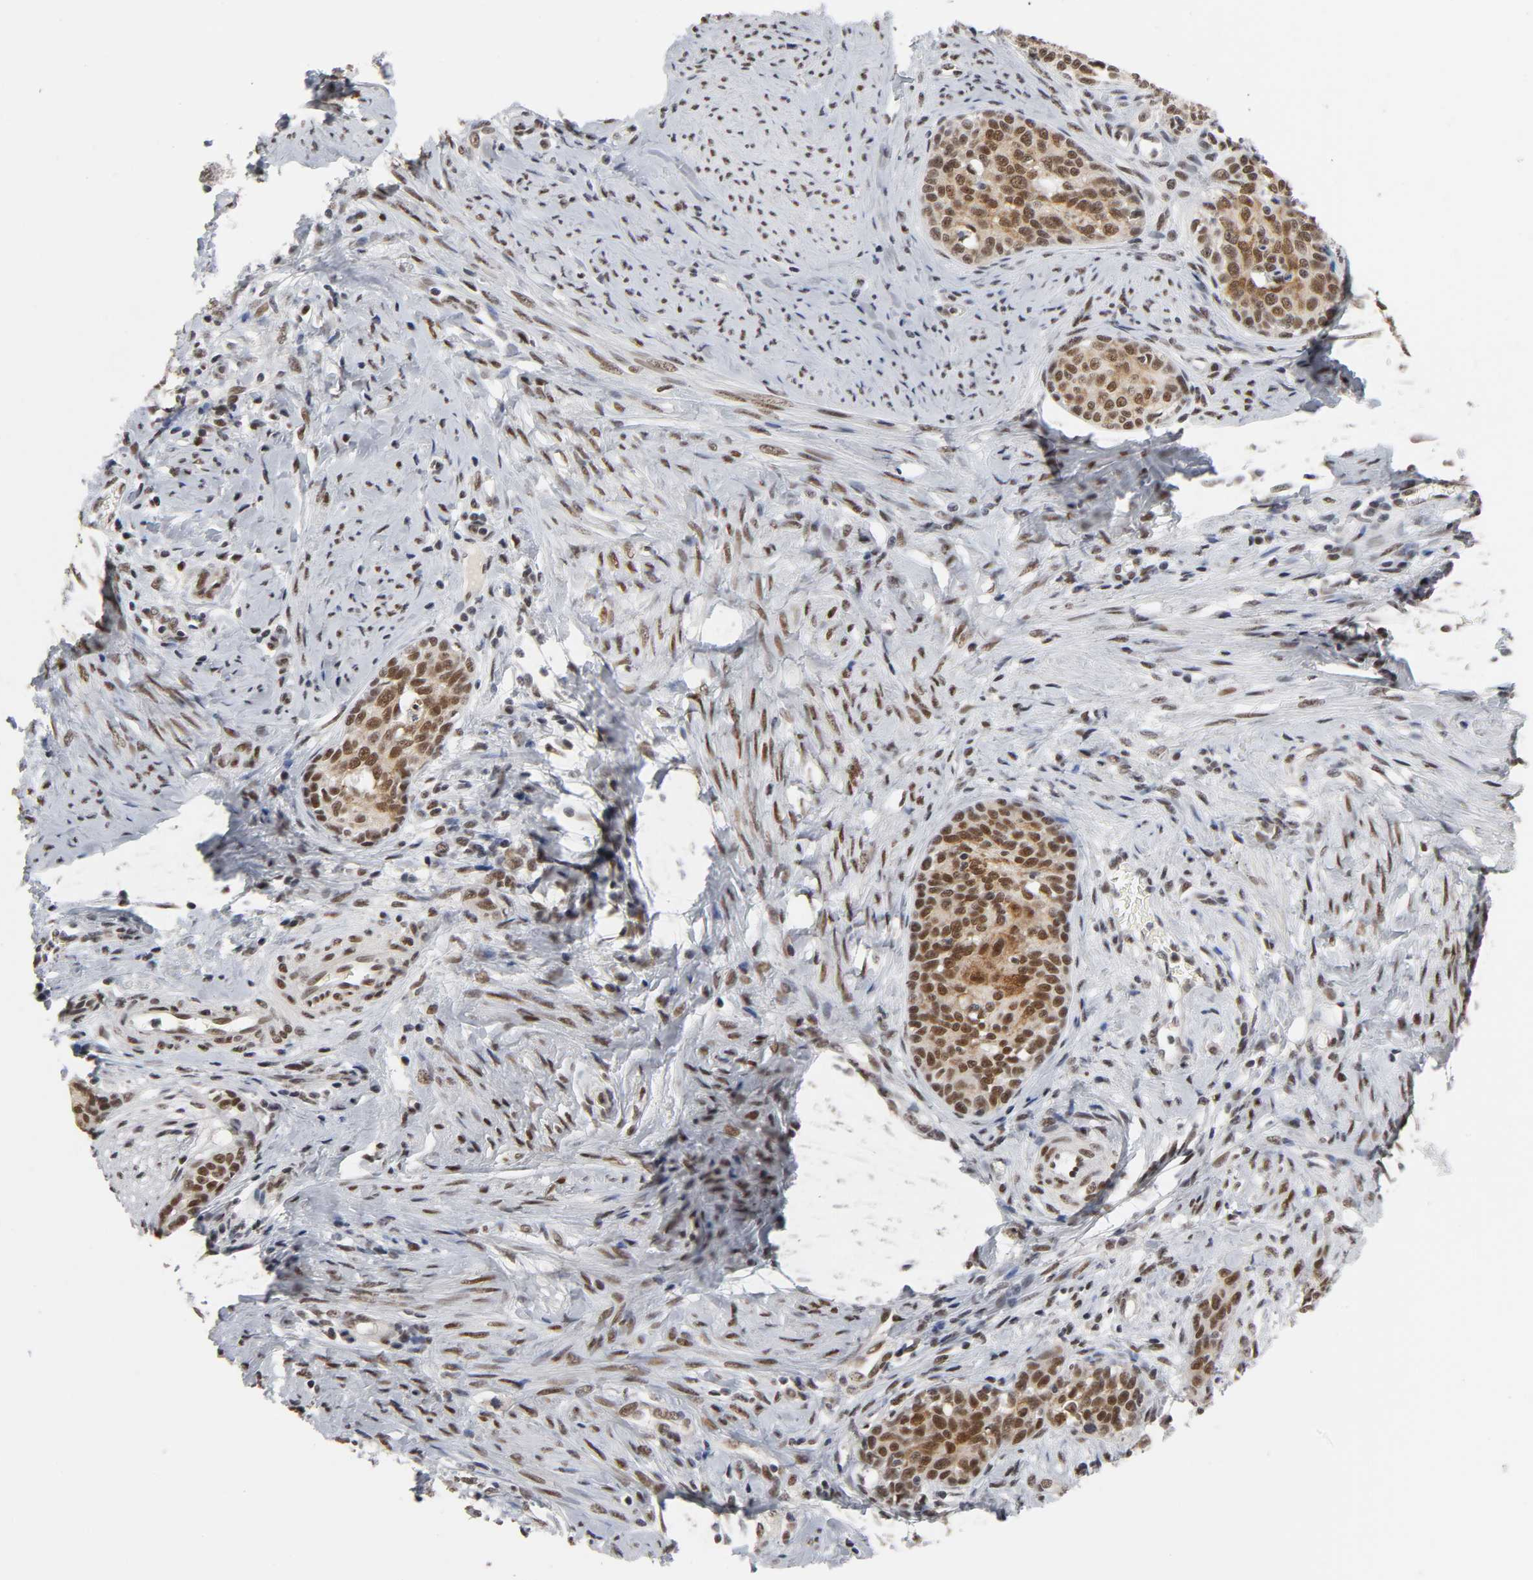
{"staining": {"intensity": "moderate", "quantity": ">75%", "location": "cytoplasmic/membranous,nuclear"}, "tissue": "cervical cancer", "cell_type": "Tumor cells", "image_type": "cancer", "snomed": [{"axis": "morphology", "description": "Squamous cell carcinoma, NOS"}, {"axis": "morphology", "description": "Adenocarcinoma, NOS"}, {"axis": "topography", "description": "Cervix"}], "caption": "Immunohistochemical staining of cervical adenocarcinoma shows medium levels of moderate cytoplasmic/membranous and nuclear protein staining in about >75% of tumor cells.", "gene": "TRIM33", "patient": {"sex": "female", "age": 52}}